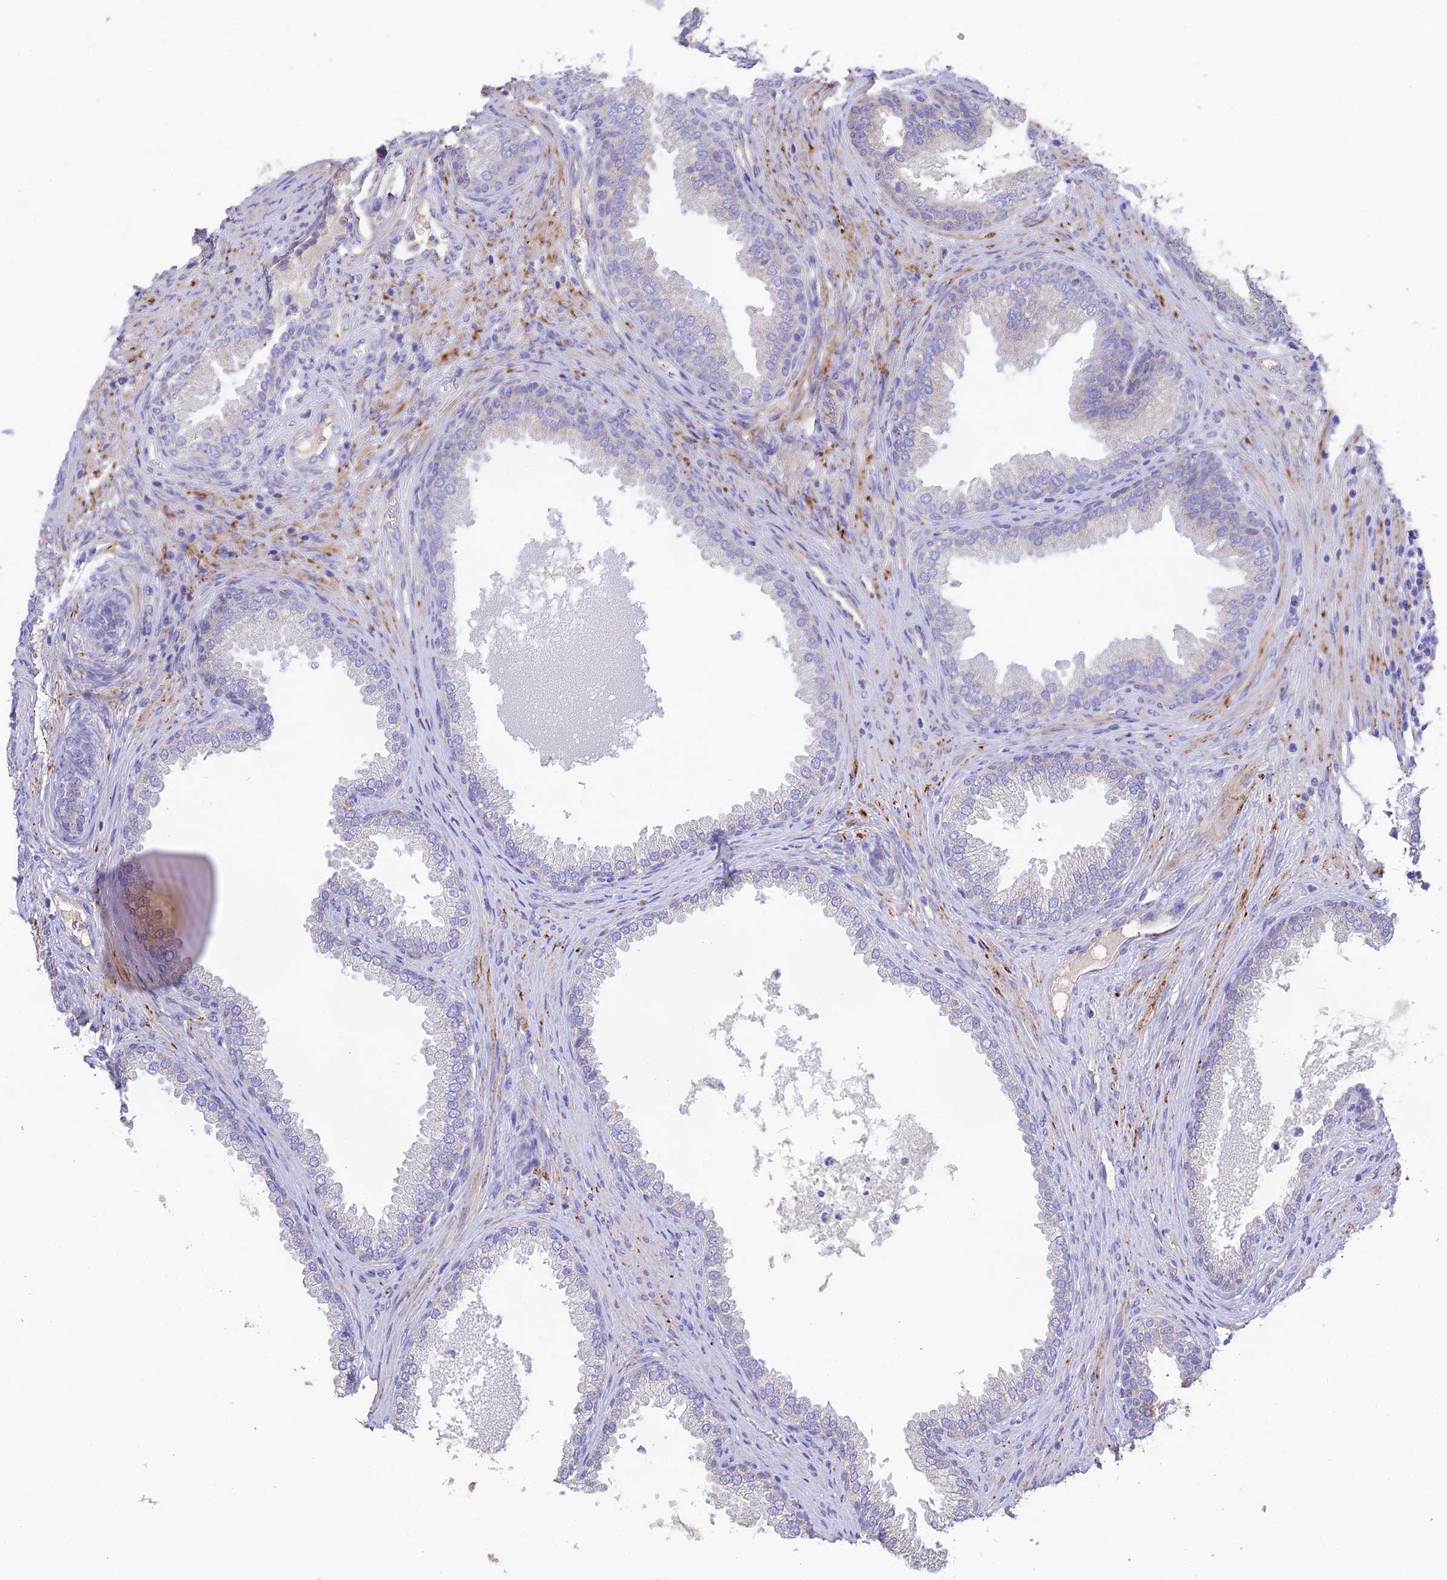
{"staining": {"intensity": "weak", "quantity": "<25%", "location": "cytoplasmic/membranous"}, "tissue": "prostate", "cell_type": "Glandular cells", "image_type": "normal", "snomed": [{"axis": "morphology", "description": "Normal tissue, NOS"}, {"axis": "topography", "description": "Prostate"}], "caption": "The image exhibits no significant staining in glandular cells of prostate.", "gene": "HSD17B2", "patient": {"sex": "male", "age": 76}}